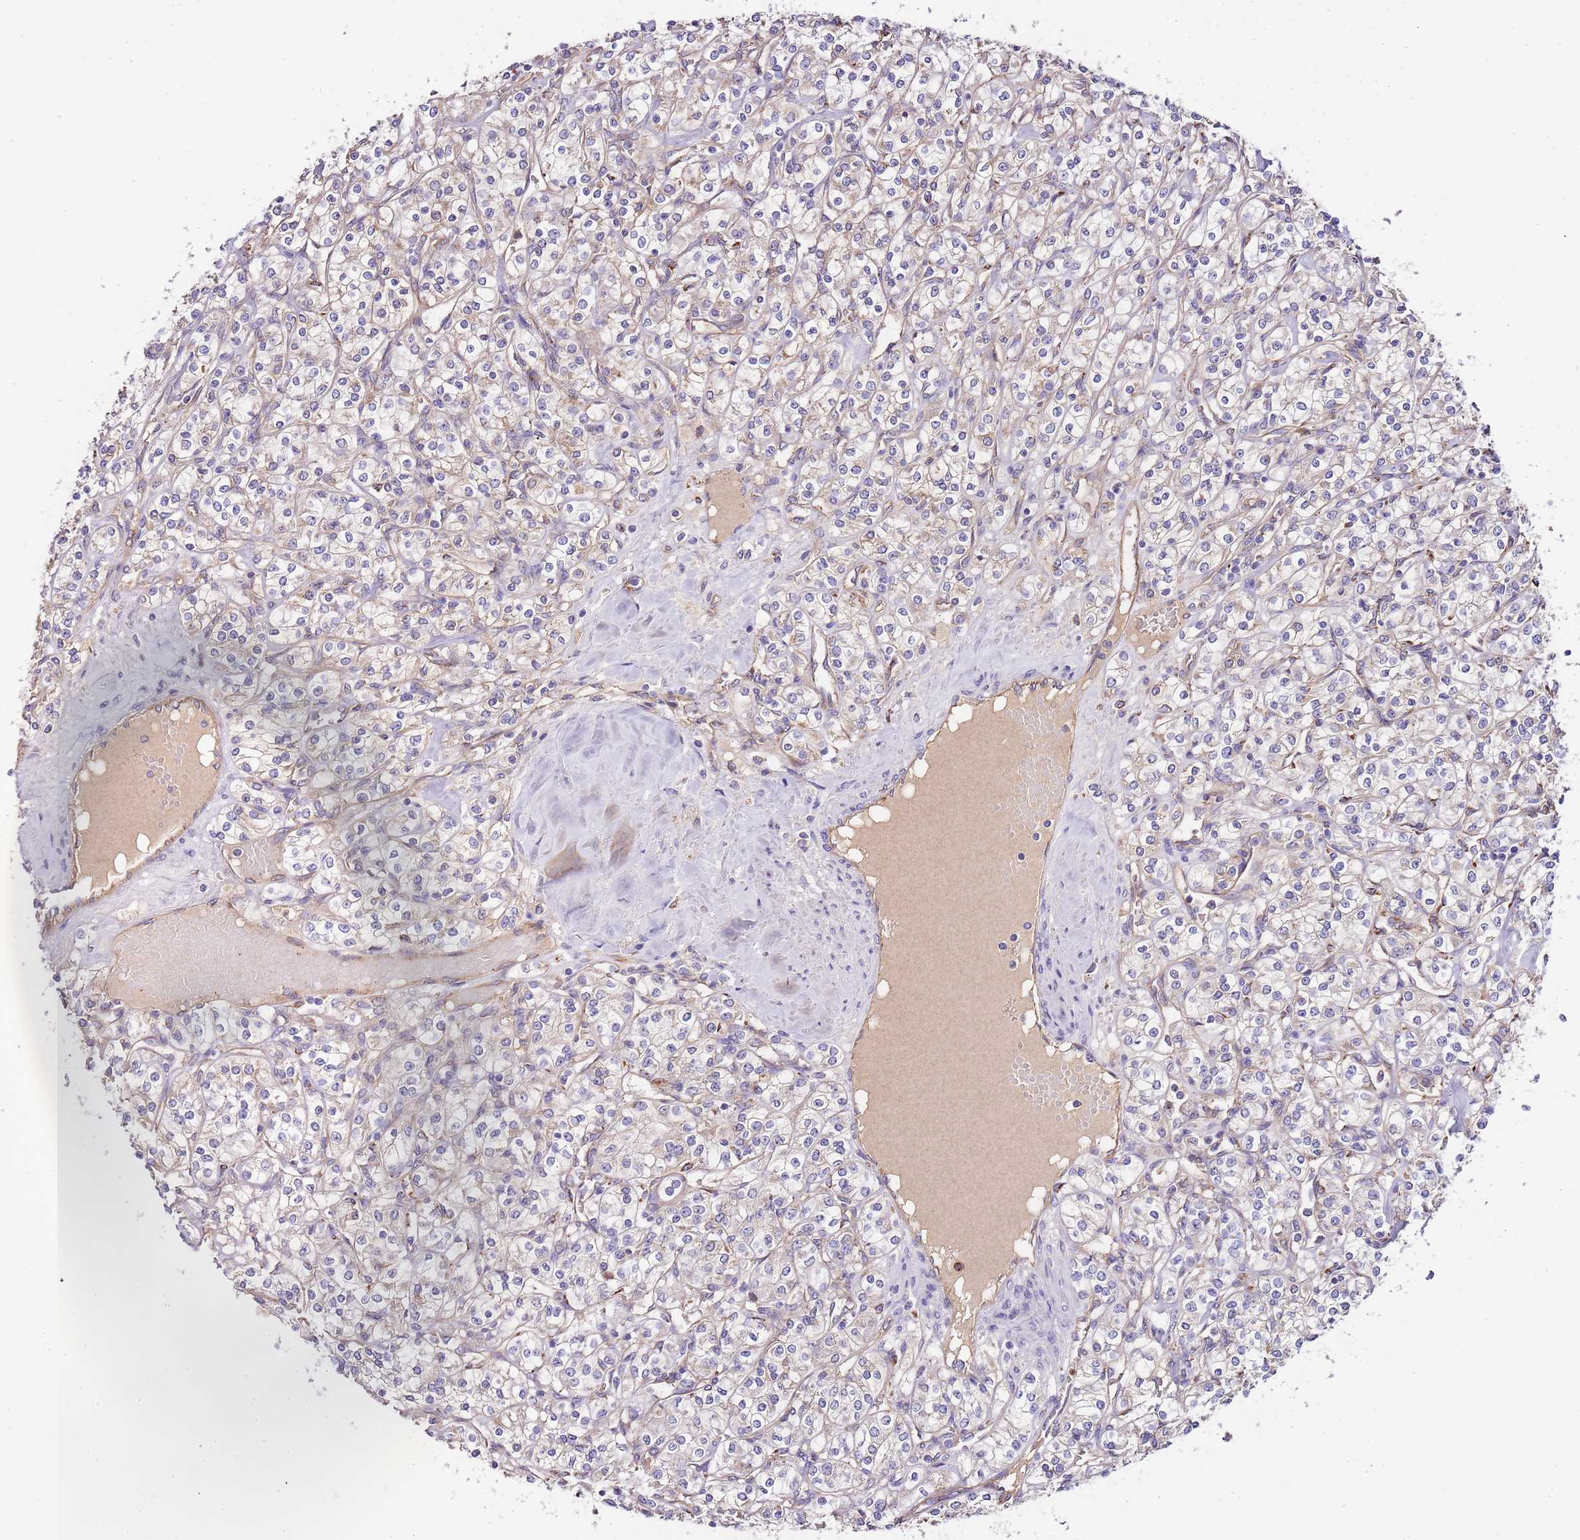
{"staining": {"intensity": "negative", "quantity": "none", "location": "none"}, "tissue": "renal cancer", "cell_type": "Tumor cells", "image_type": "cancer", "snomed": [{"axis": "morphology", "description": "Adenocarcinoma, NOS"}, {"axis": "topography", "description": "Kidney"}], "caption": "This is an immunohistochemistry image of human renal cancer (adenocarcinoma). There is no expression in tumor cells.", "gene": "DOCK6", "patient": {"sex": "male", "age": 77}}